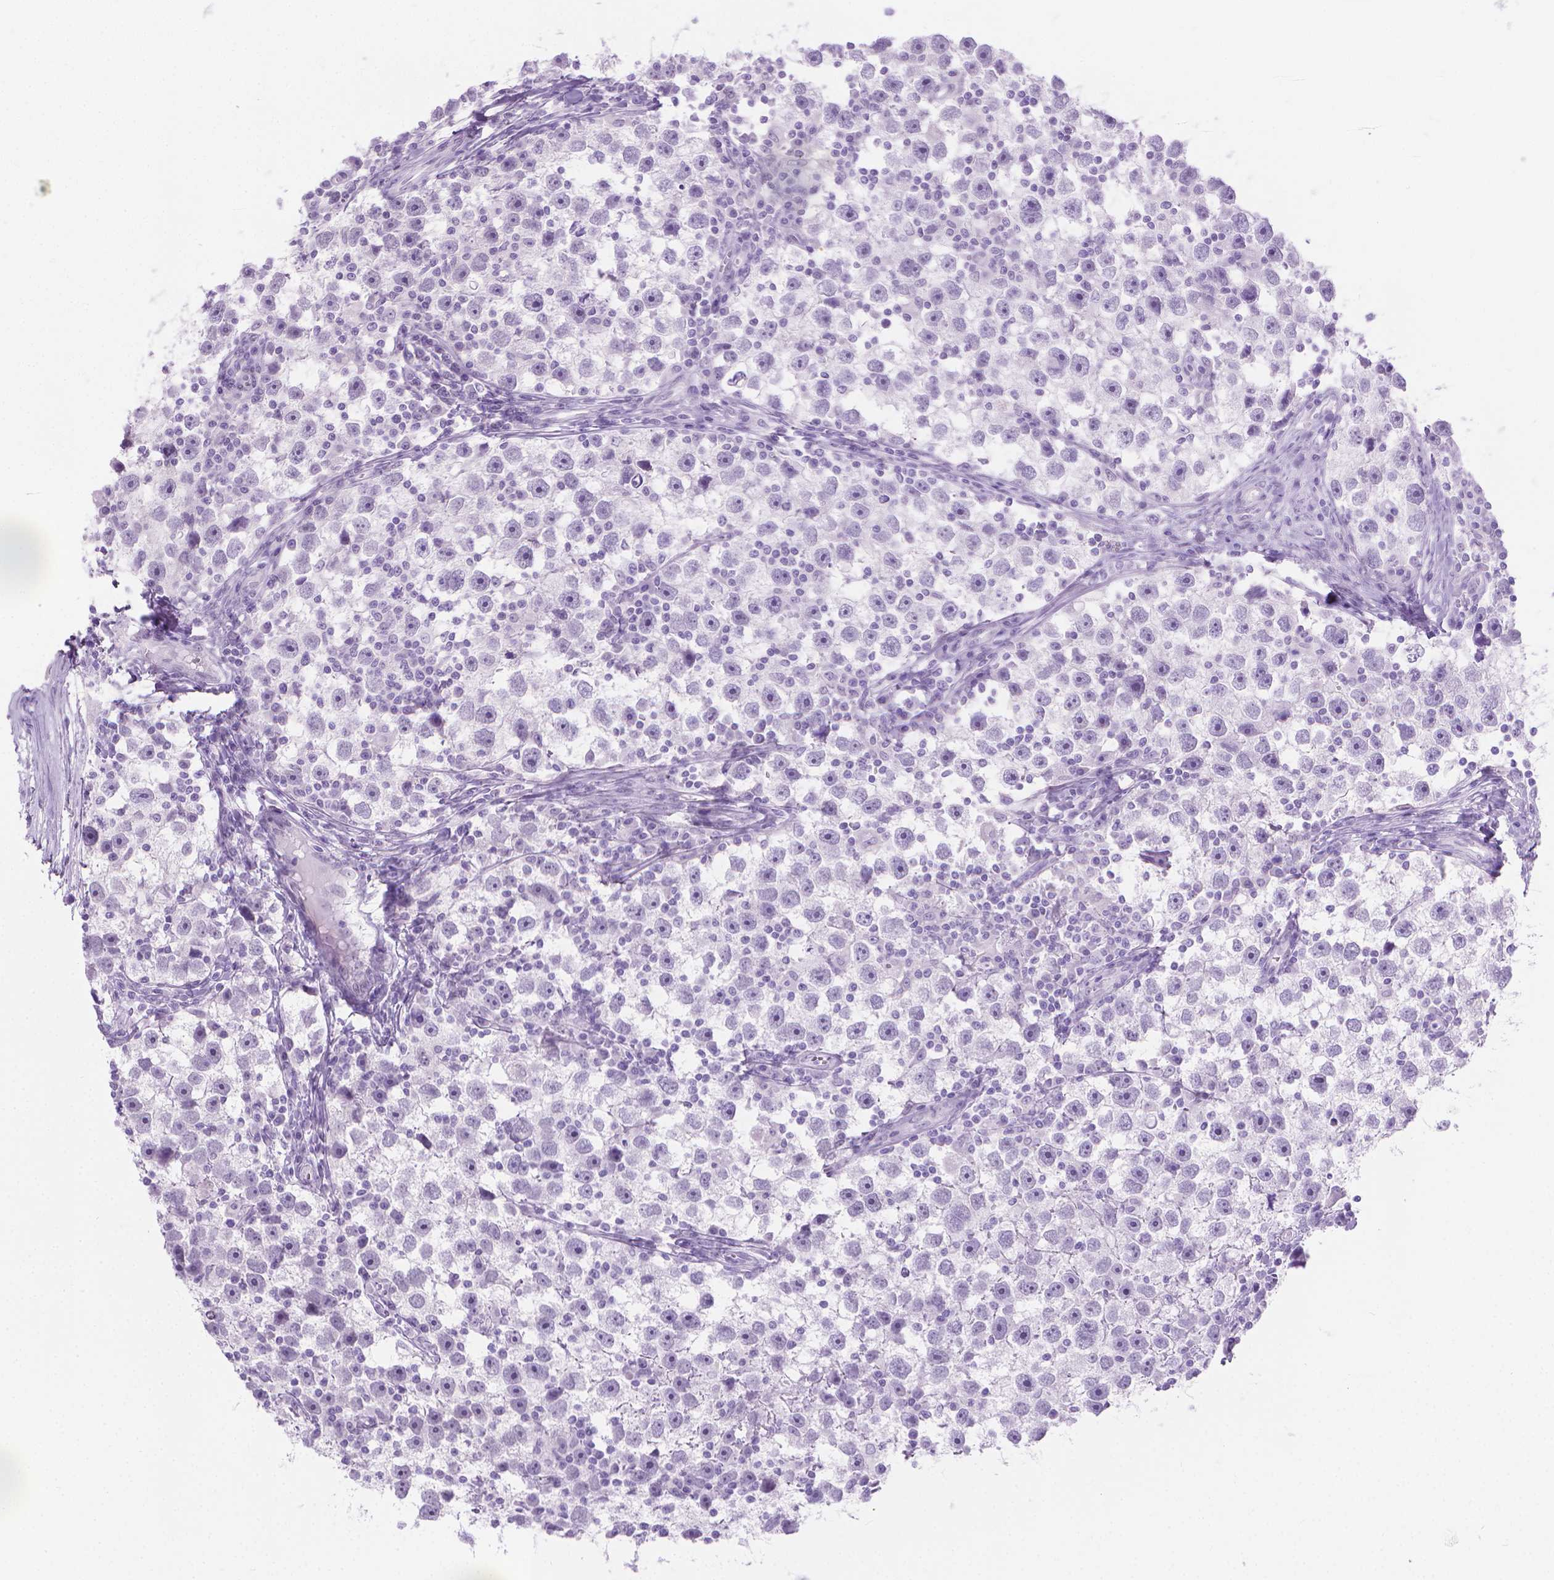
{"staining": {"intensity": "negative", "quantity": "none", "location": "none"}, "tissue": "testis cancer", "cell_type": "Tumor cells", "image_type": "cancer", "snomed": [{"axis": "morphology", "description": "Seminoma, NOS"}, {"axis": "topography", "description": "Testis"}], "caption": "Tumor cells are negative for brown protein staining in testis cancer (seminoma).", "gene": "CFAP52", "patient": {"sex": "male", "age": 30}}